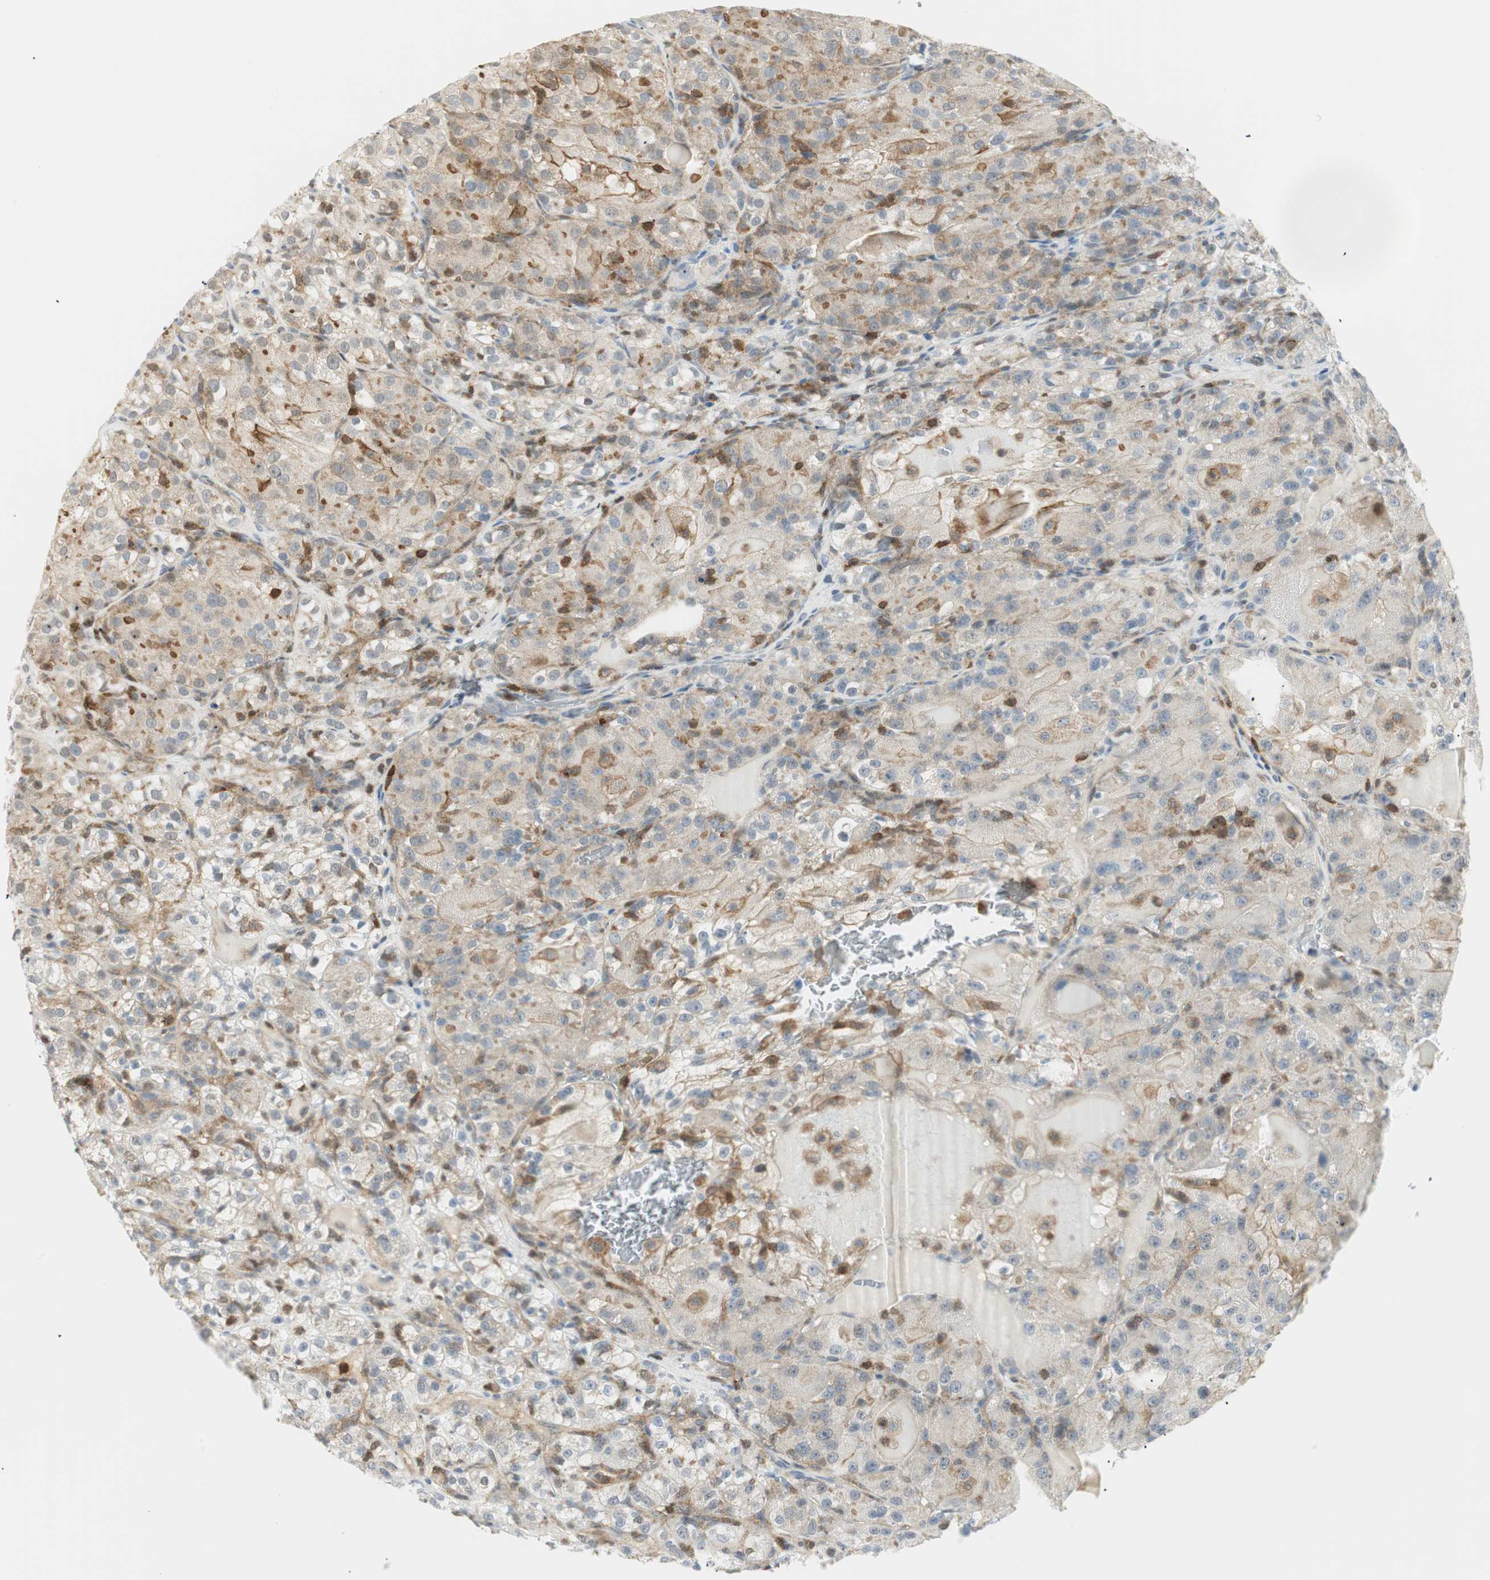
{"staining": {"intensity": "weak", "quantity": "<25%", "location": "cytoplasmic/membranous"}, "tissue": "renal cancer", "cell_type": "Tumor cells", "image_type": "cancer", "snomed": [{"axis": "morphology", "description": "Normal tissue, NOS"}, {"axis": "morphology", "description": "Adenocarcinoma, NOS"}, {"axis": "topography", "description": "Kidney"}], "caption": "This photomicrograph is of renal cancer (adenocarcinoma) stained with IHC to label a protein in brown with the nuclei are counter-stained blue. There is no staining in tumor cells.", "gene": "PPP1CA", "patient": {"sex": "male", "age": 61}}